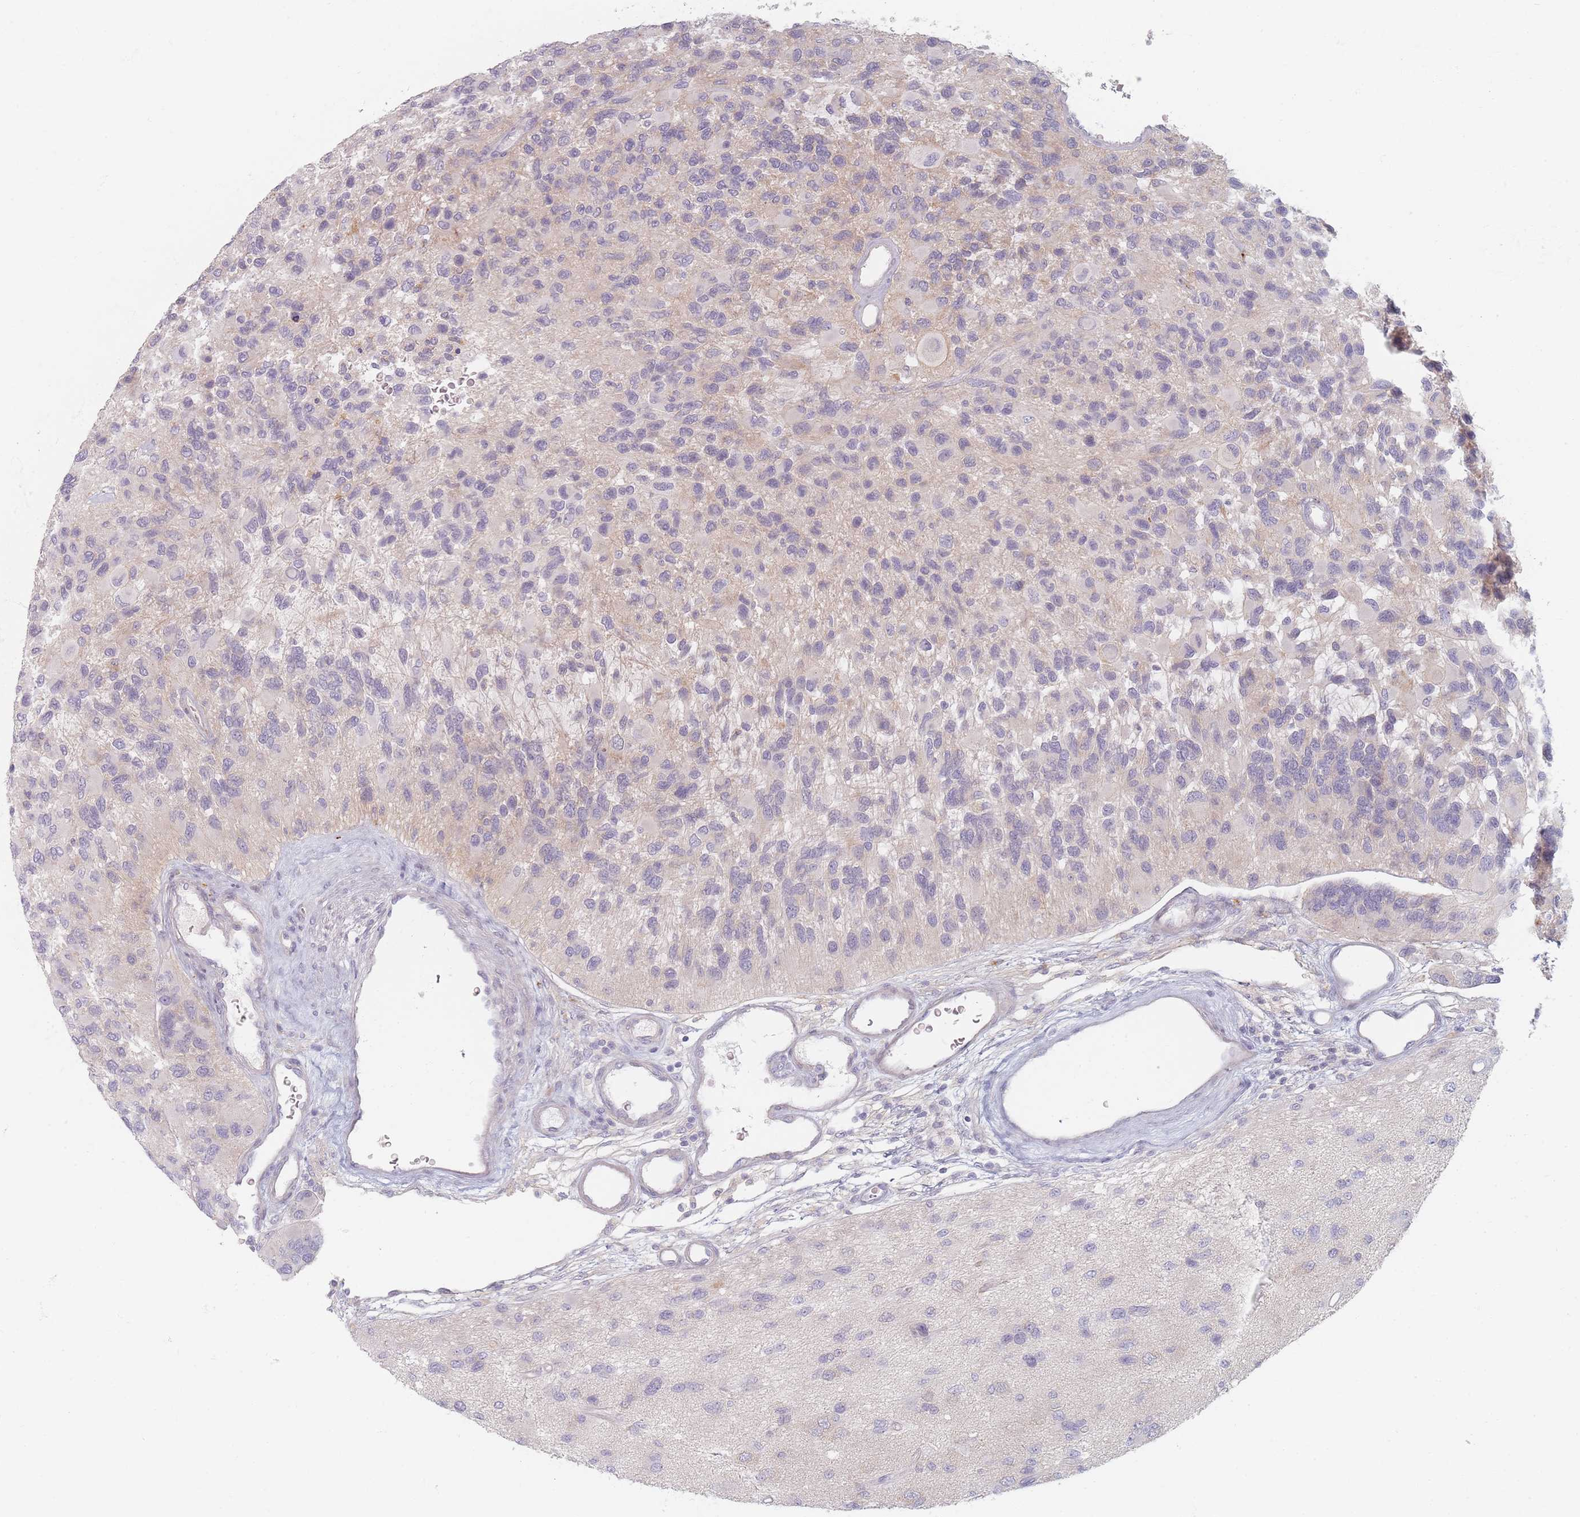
{"staining": {"intensity": "negative", "quantity": "none", "location": "none"}, "tissue": "glioma", "cell_type": "Tumor cells", "image_type": "cancer", "snomed": [{"axis": "morphology", "description": "Glioma, malignant, High grade"}, {"axis": "topography", "description": "Brain"}], "caption": "Malignant glioma (high-grade) was stained to show a protein in brown. There is no significant positivity in tumor cells.", "gene": "TMOD1", "patient": {"sex": "male", "age": 77}}